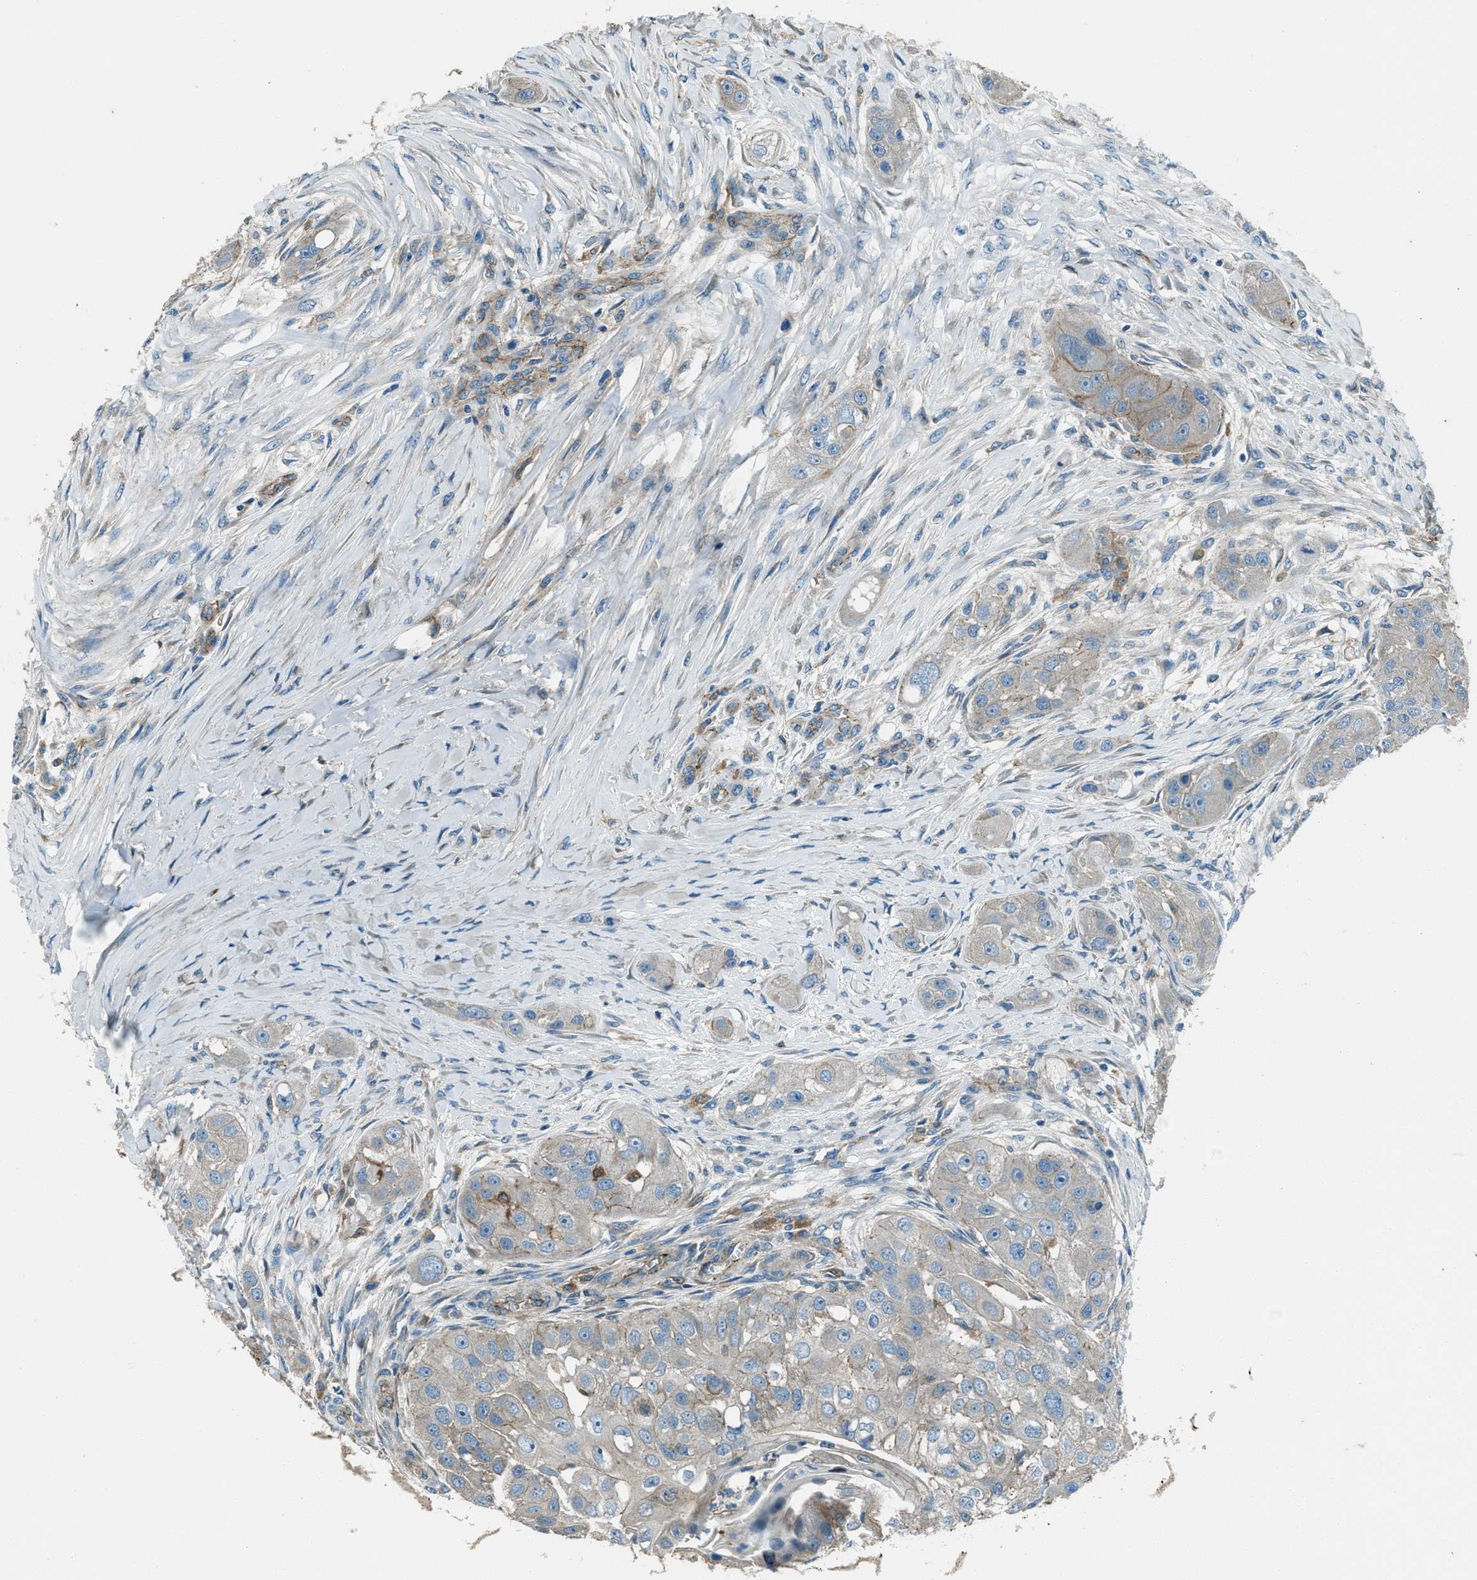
{"staining": {"intensity": "moderate", "quantity": "<25%", "location": "cytoplasmic/membranous"}, "tissue": "head and neck cancer", "cell_type": "Tumor cells", "image_type": "cancer", "snomed": [{"axis": "morphology", "description": "Normal tissue, NOS"}, {"axis": "morphology", "description": "Squamous cell carcinoma, NOS"}, {"axis": "topography", "description": "Skeletal muscle"}, {"axis": "topography", "description": "Head-Neck"}], "caption": "Immunohistochemistry histopathology image of neoplastic tissue: head and neck cancer stained using IHC reveals low levels of moderate protein expression localized specifically in the cytoplasmic/membranous of tumor cells, appearing as a cytoplasmic/membranous brown color.", "gene": "SVIL", "patient": {"sex": "male", "age": 51}}